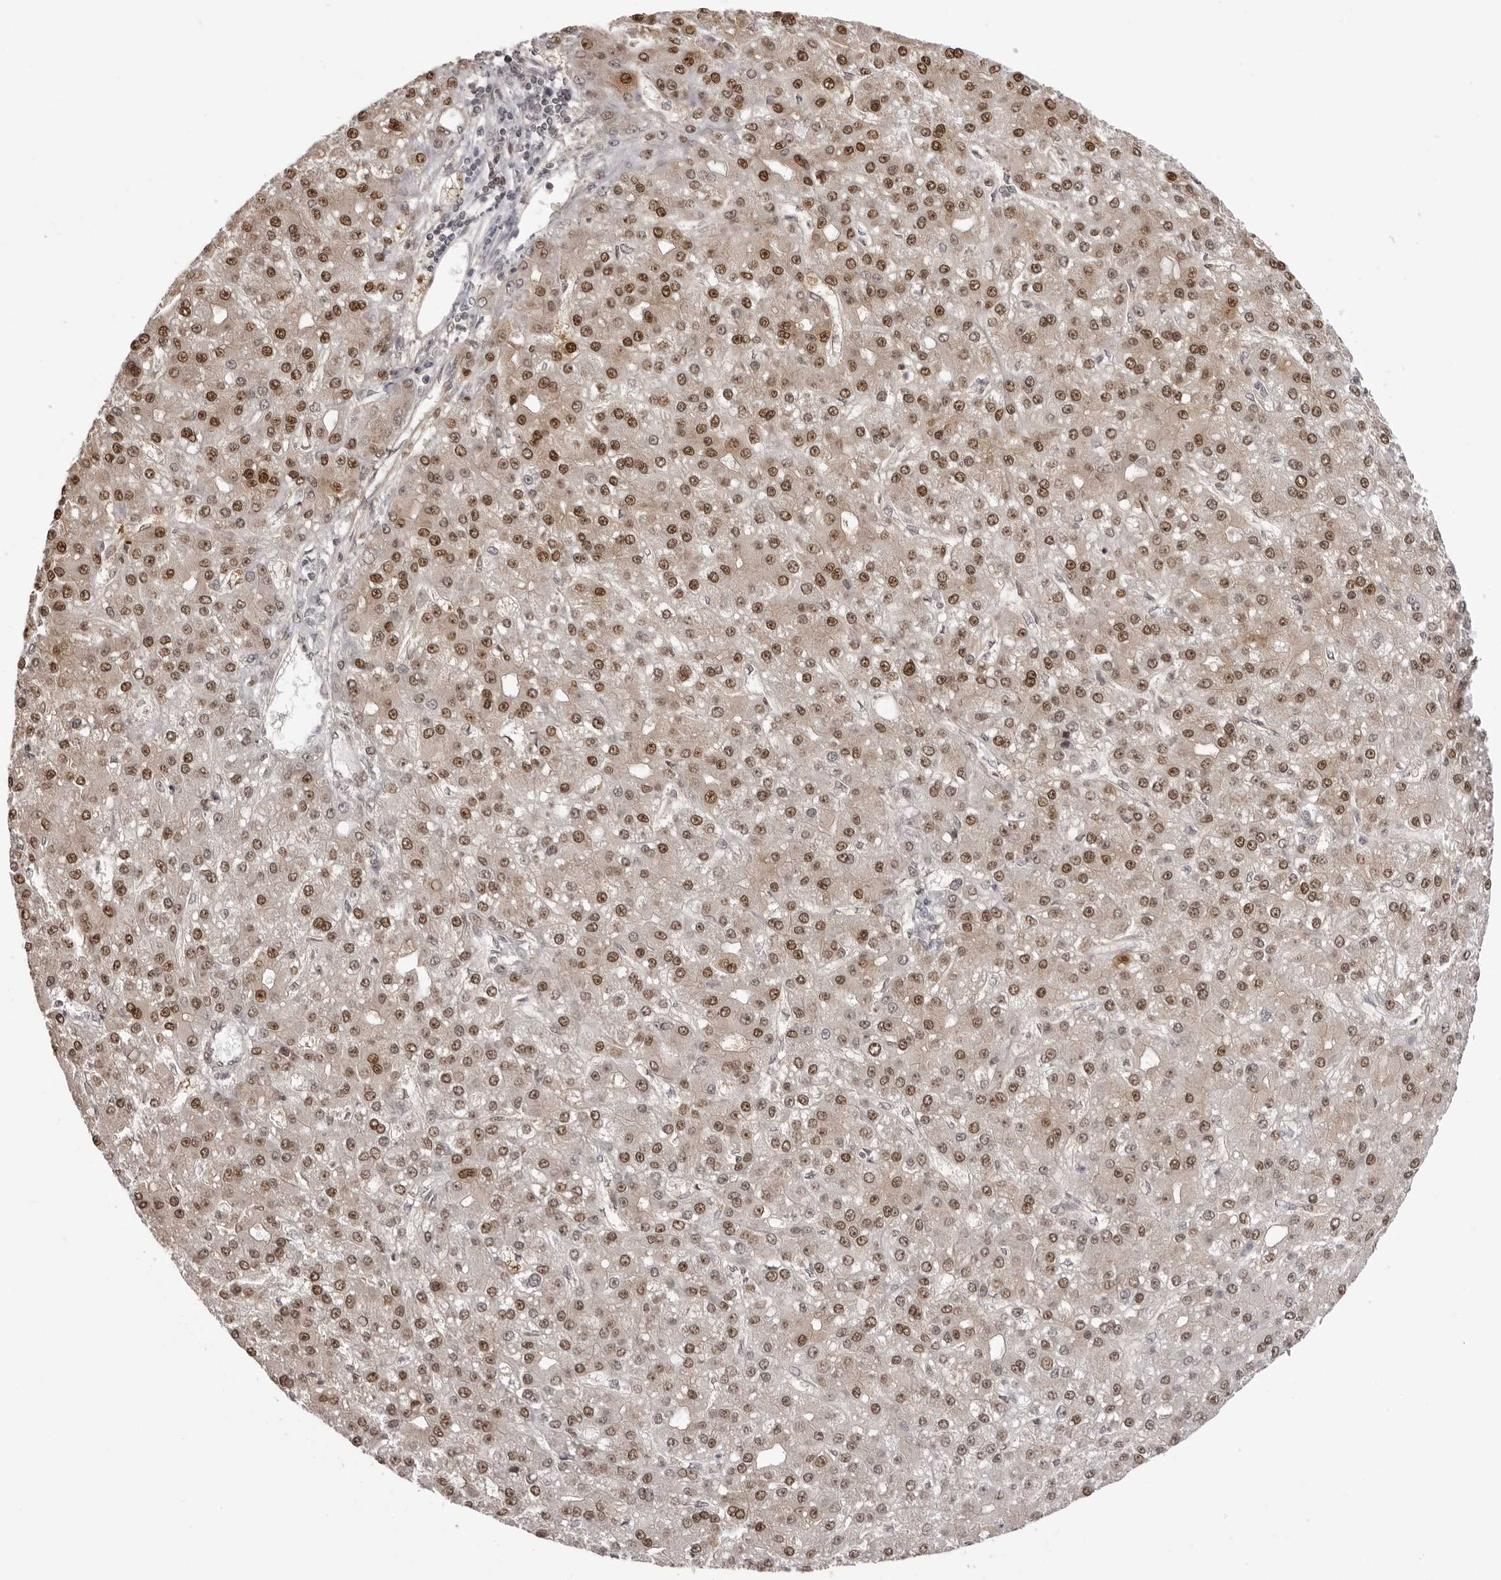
{"staining": {"intensity": "moderate", "quantity": ">75%", "location": "cytoplasmic/membranous,nuclear"}, "tissue": "liver cancer", "cell_type": "Tumor cells", "image_type": "cancer", "snomed": [{"axis": "morphology", "description": "Carcinoma, Hepatocellular, NOS"}, {"axis": "topography", "description": "Liver"}], "caption": "Hepatocellular carcinoma (liver) tissue reveals moderate cytoplasmic/membranous and nuclear staining in approximately >75% of tumor cells, visualized by immunohistochemistry.", "gene": "HSPA4", "patient": {"sex": "male", "age": 67}}